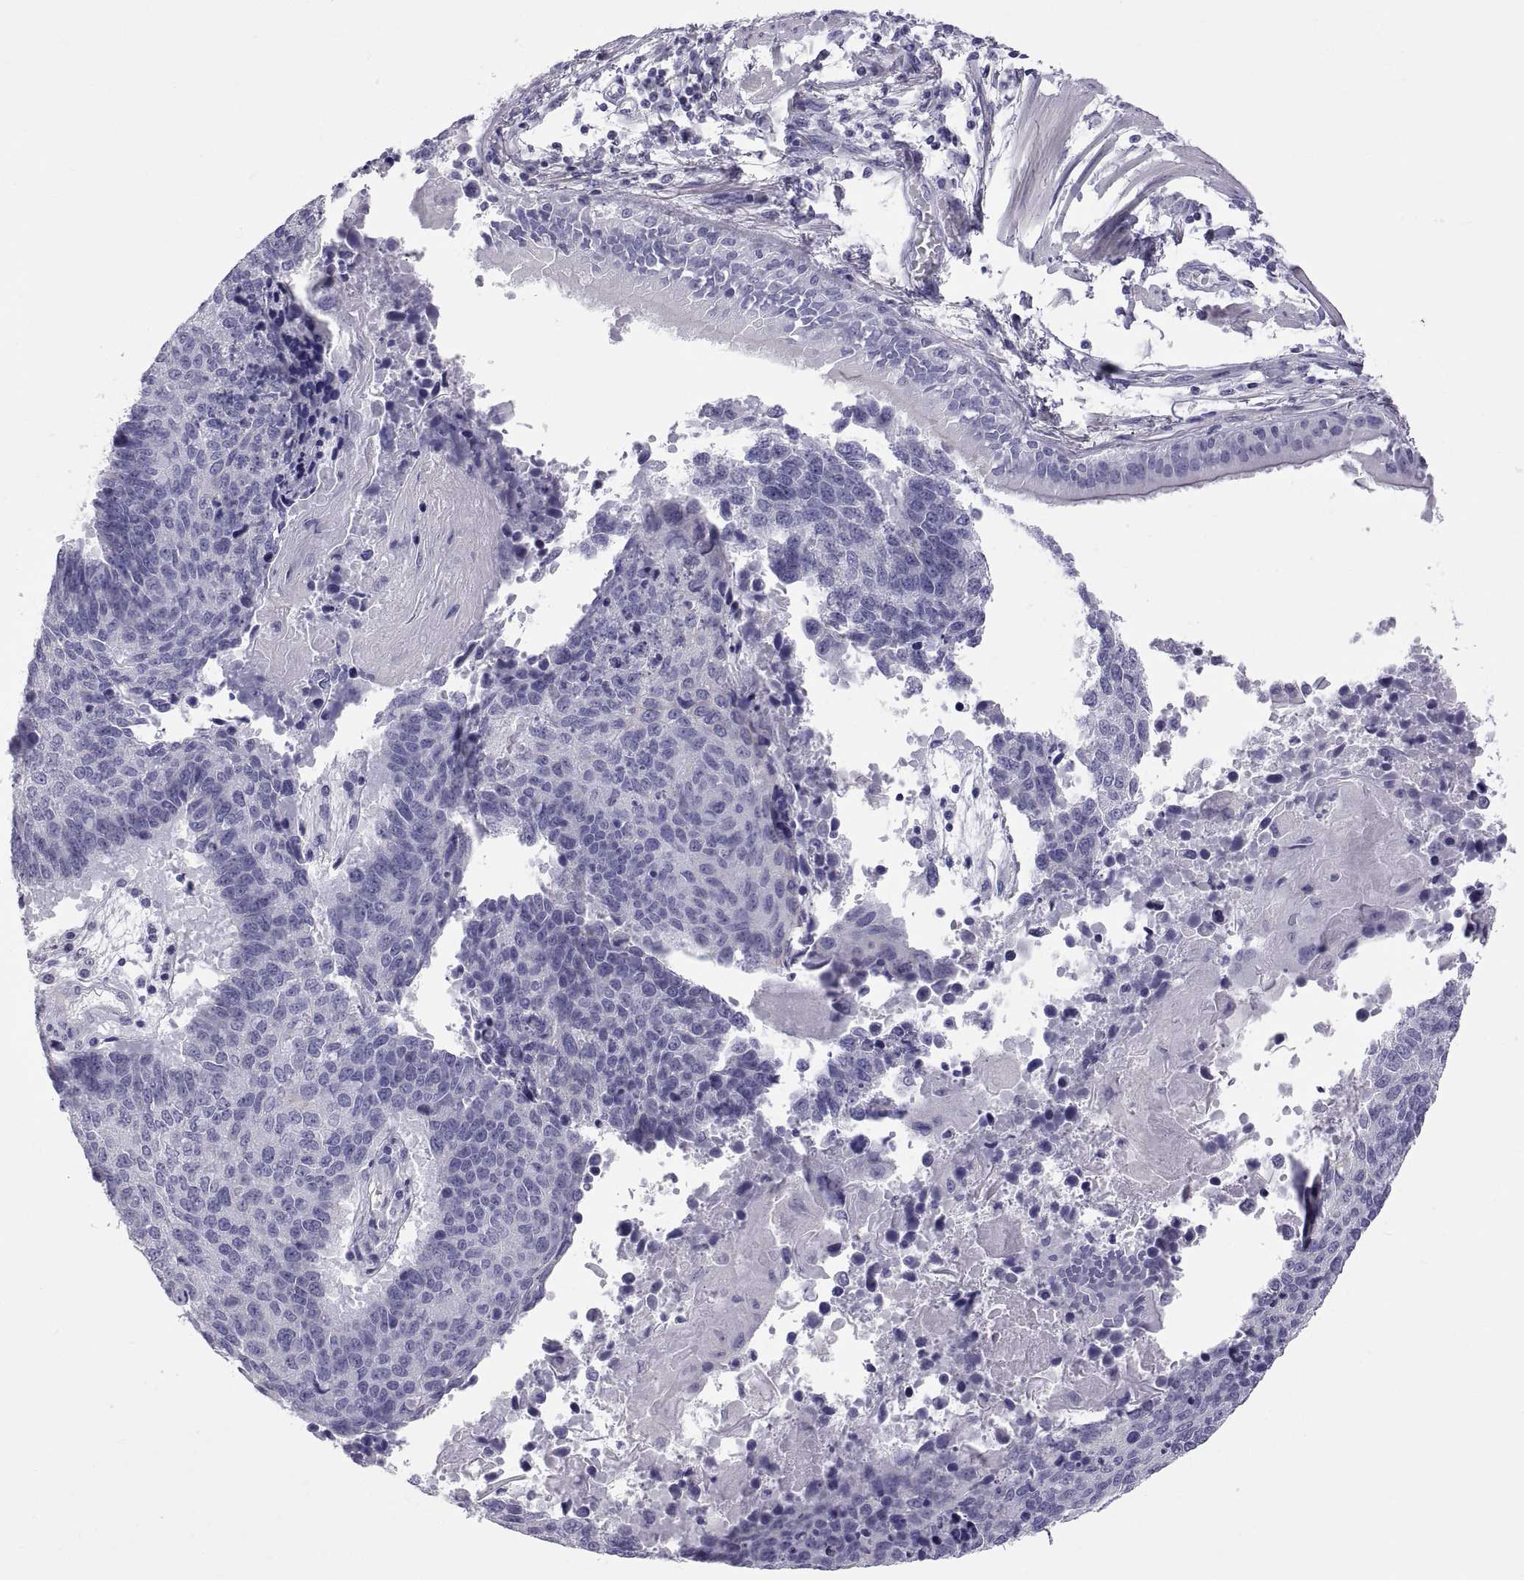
{"staining": {"intensity": "negative", "quantity": "none", "location": "none"}, "tissue": "lung cancer", "cell_type": "Tumor cells", "image_type": "cancer", "snomed": [{"axis": "morphology", "description": "Squamous cell carcinoma, NOS"}, {"axis": "topography", "description": "Lung"}], "caption": "Histopathology image shows no protein expression in tumor cells of lung squamous cell carcinoma tissue. Nuclei are stained in blue.", "gene": "RNASE12", "patient": {"sex": "male", "age": 73}}